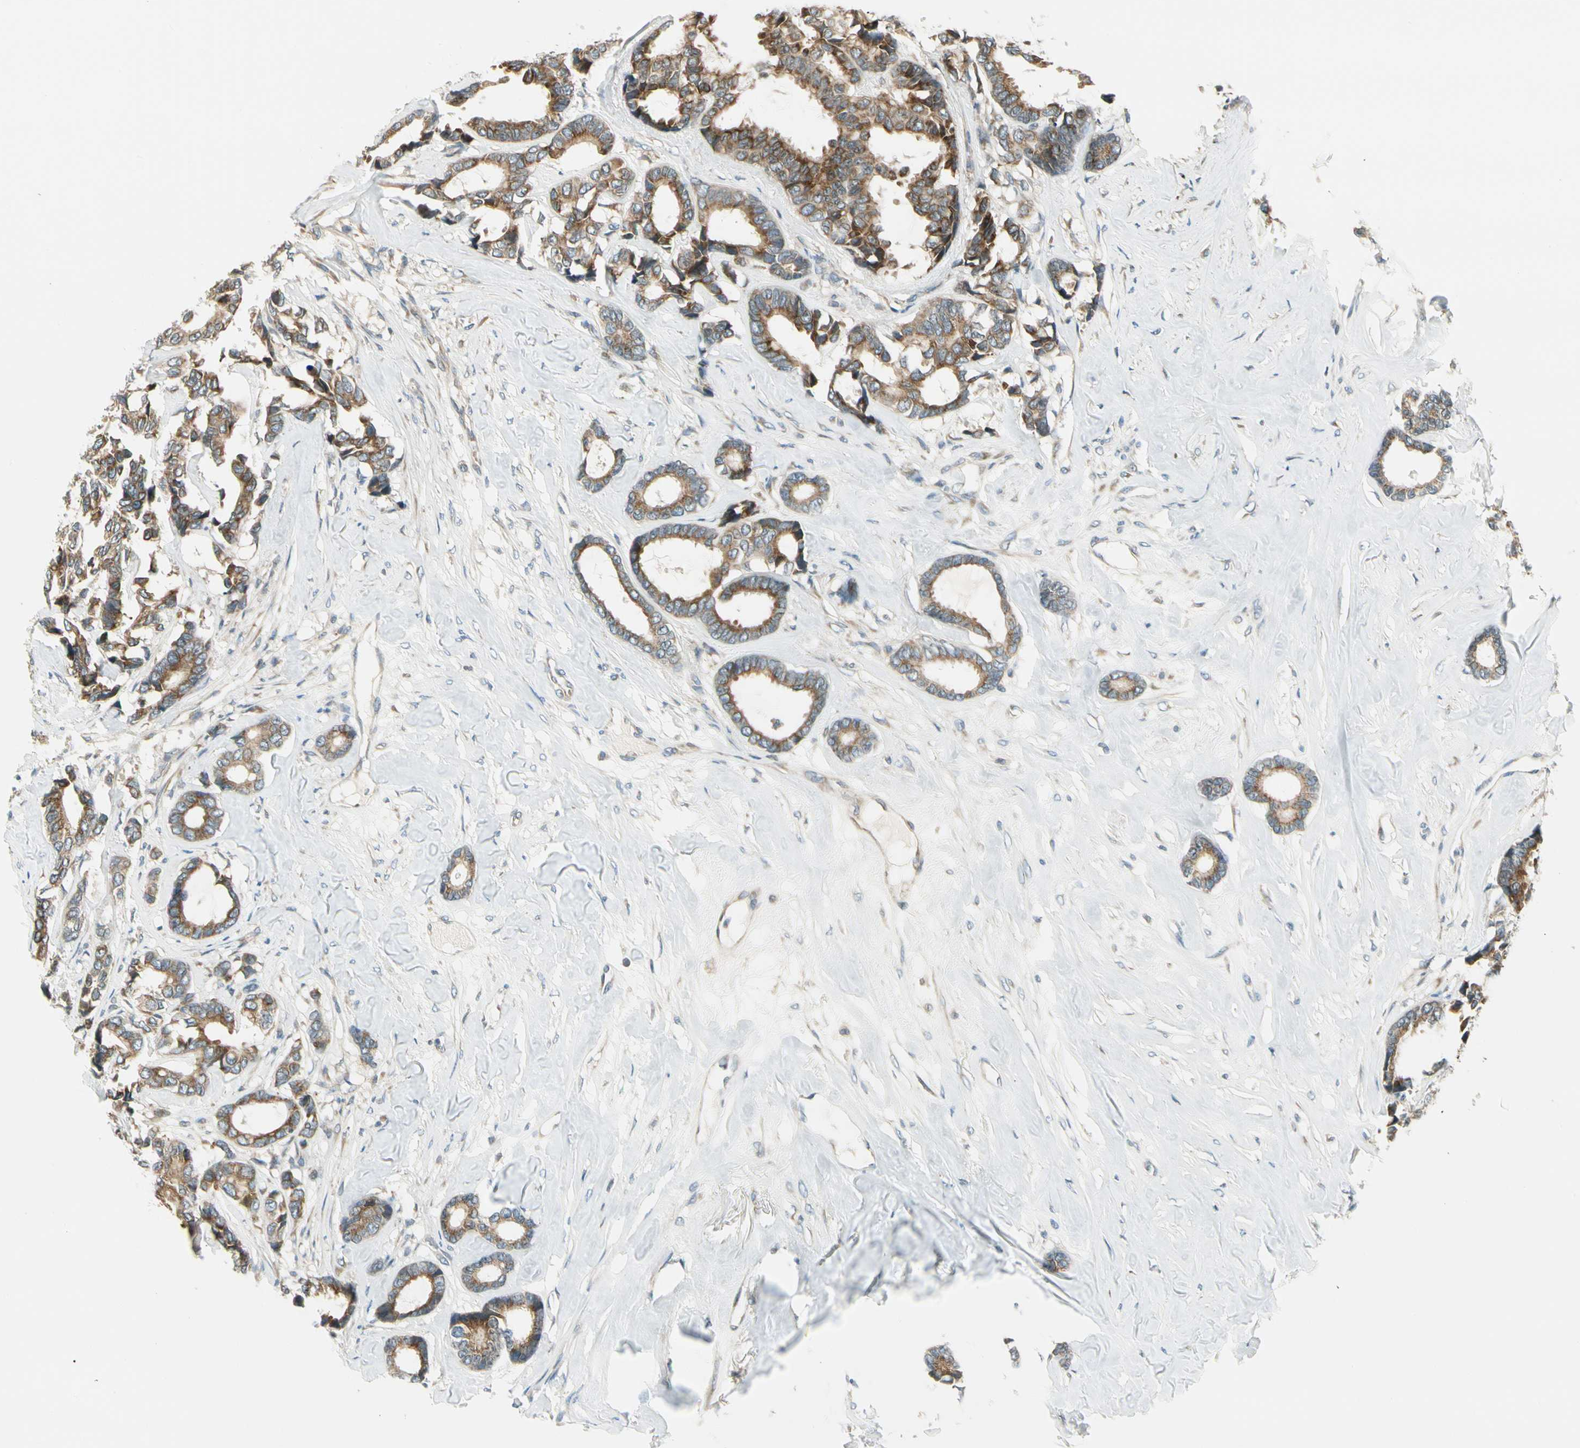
{"staining": {"intensity": "moderate", "quantity": ">75%", "location": "cytoplasmic/membranous"}, "tissue": "breast cancer", "cell_type": "Tumor cells", "image_type": "cancer", "snomed": [{"axis": "morphology", "description": "Duct carcinoma"}, {"axis": "topography", "description": "Breast"}], "caption": "Moderate cytoplasmic/membranous staining for a protein is appreciated in about >75% of tumor cells of breast infiltrating ductal carcinoma using IHC.", "gene": "BNIP1", "patient": {"sex": "female", "age": 87}}